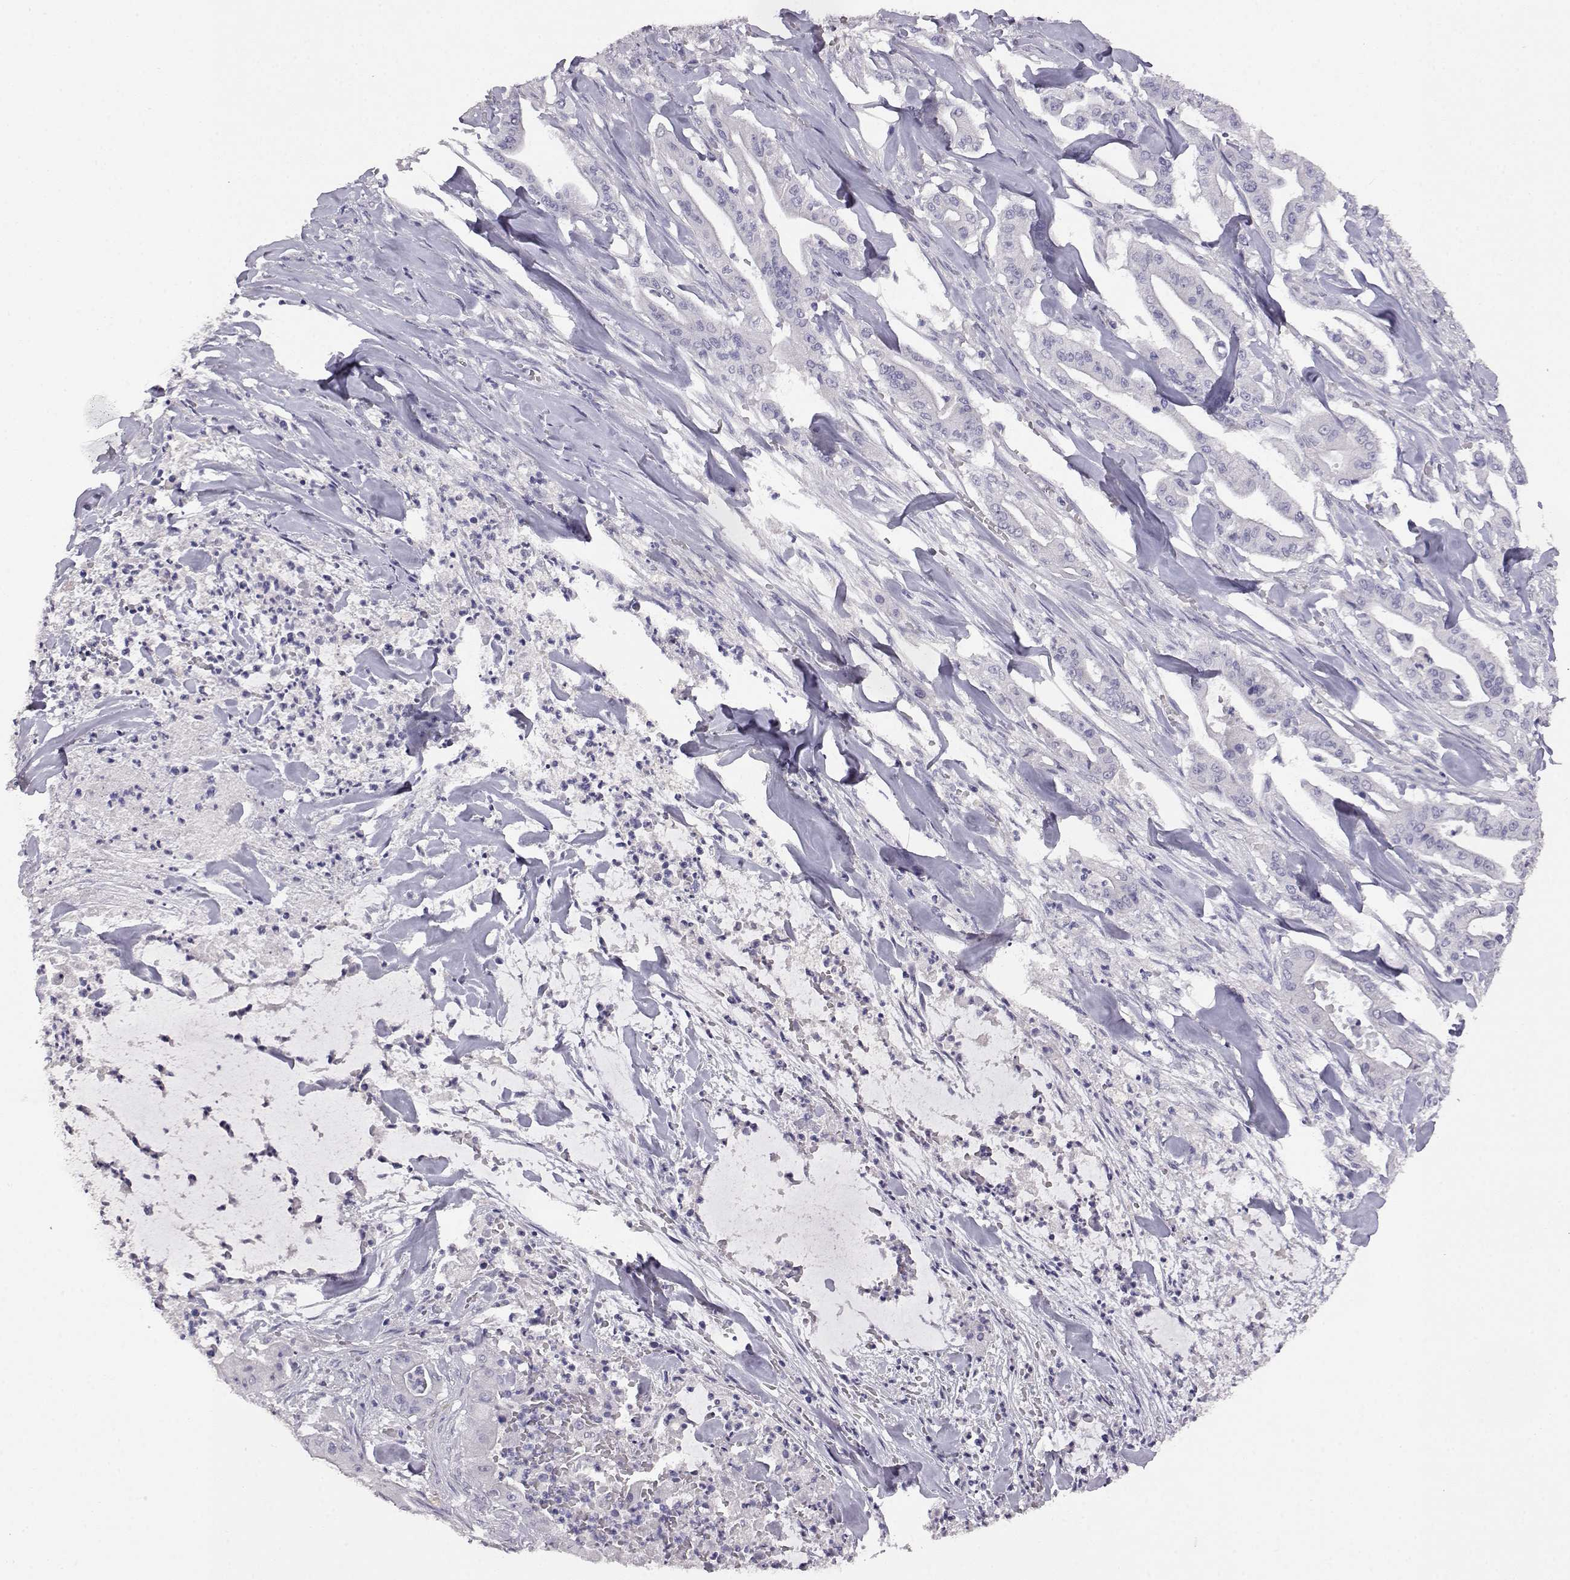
{"staining": {"intensity": "negative", "quantity": "none", "location": "none"}, "tissue": "pancreatic cancer", "cell_type": "Tumor cells", "image_type": "cancer", "snomed": [{"axis": "morphology", "description": "Normal tissue, NOS"}, {"axis": "morphology", "description": "Inflammation, NOS"}, {"axis": "morphology", "description": "Adenocarcinoma, NOS"}, {"axis": "topography", "description": "Pancreas"}], "caption": "DAB (3,3'-diaminobenzidine) immunohistochemical staining of pancreatic adenocarcinoma demonstrates no significant expression in tumor cells.", "gene": "AKR1B1", "patient": {"sex": "male", "age": 57}}